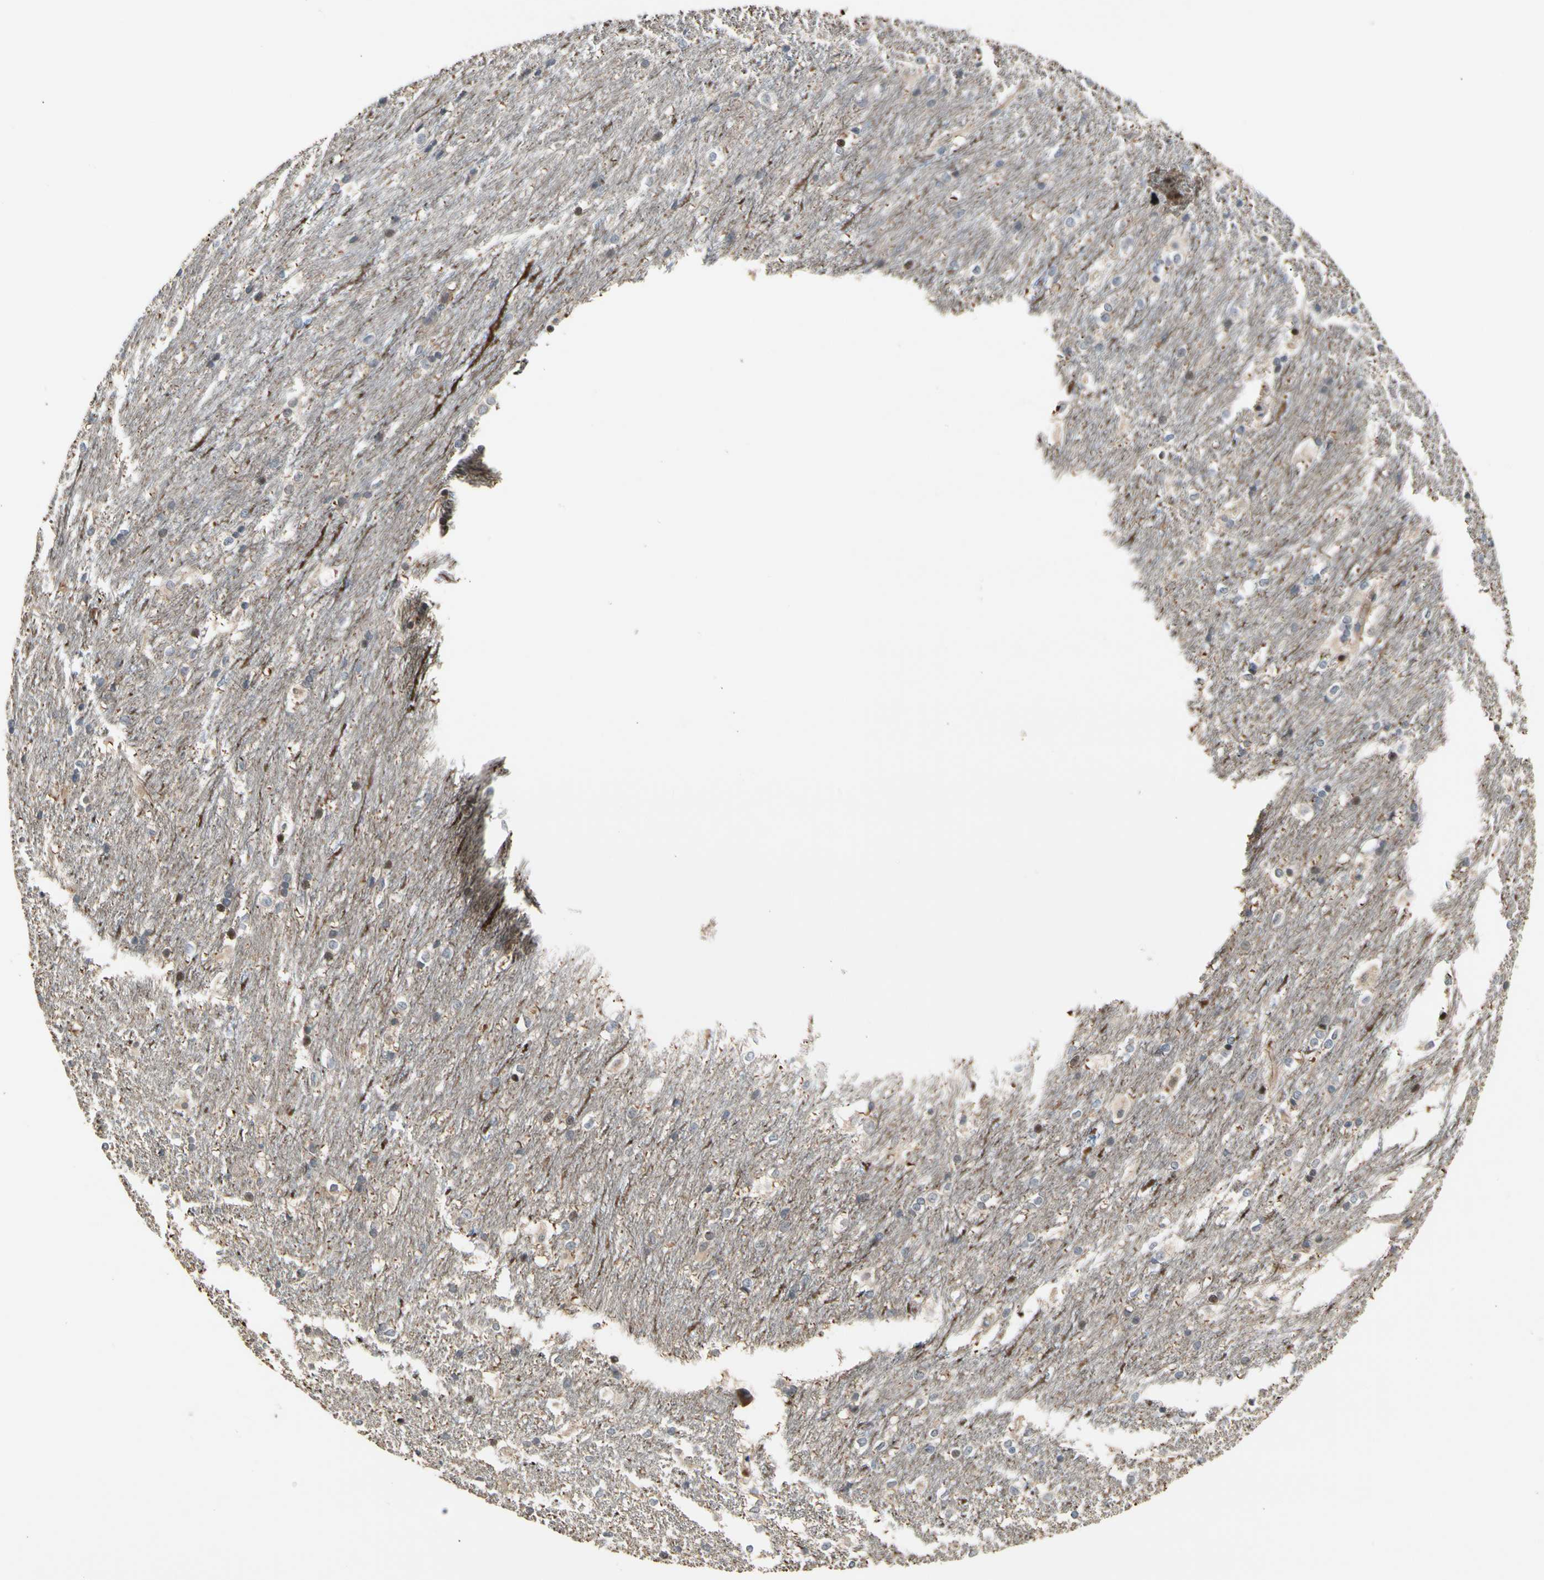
{"staining": {"intensity": "negative", "quantity": "none", "location": "none"}, "tissue": "caudate", "cell_type": "Glial cells", "image_type": "normal", "snomed": [{"axis": "morphology", "description": "Normal tissue, NOS"}, {"axis": "topography", "description": "Lateral ventricle wall"}], "caption": "Glial cells are negative for brown protein staining in unremarkable caudate. (Brightfield microscopy of DAB (3,3'-diaminobenzidine) immunohistochemistry at high magnification).", "gene": "HMGCR", "patient": {"sex": "female", "age": 19}}